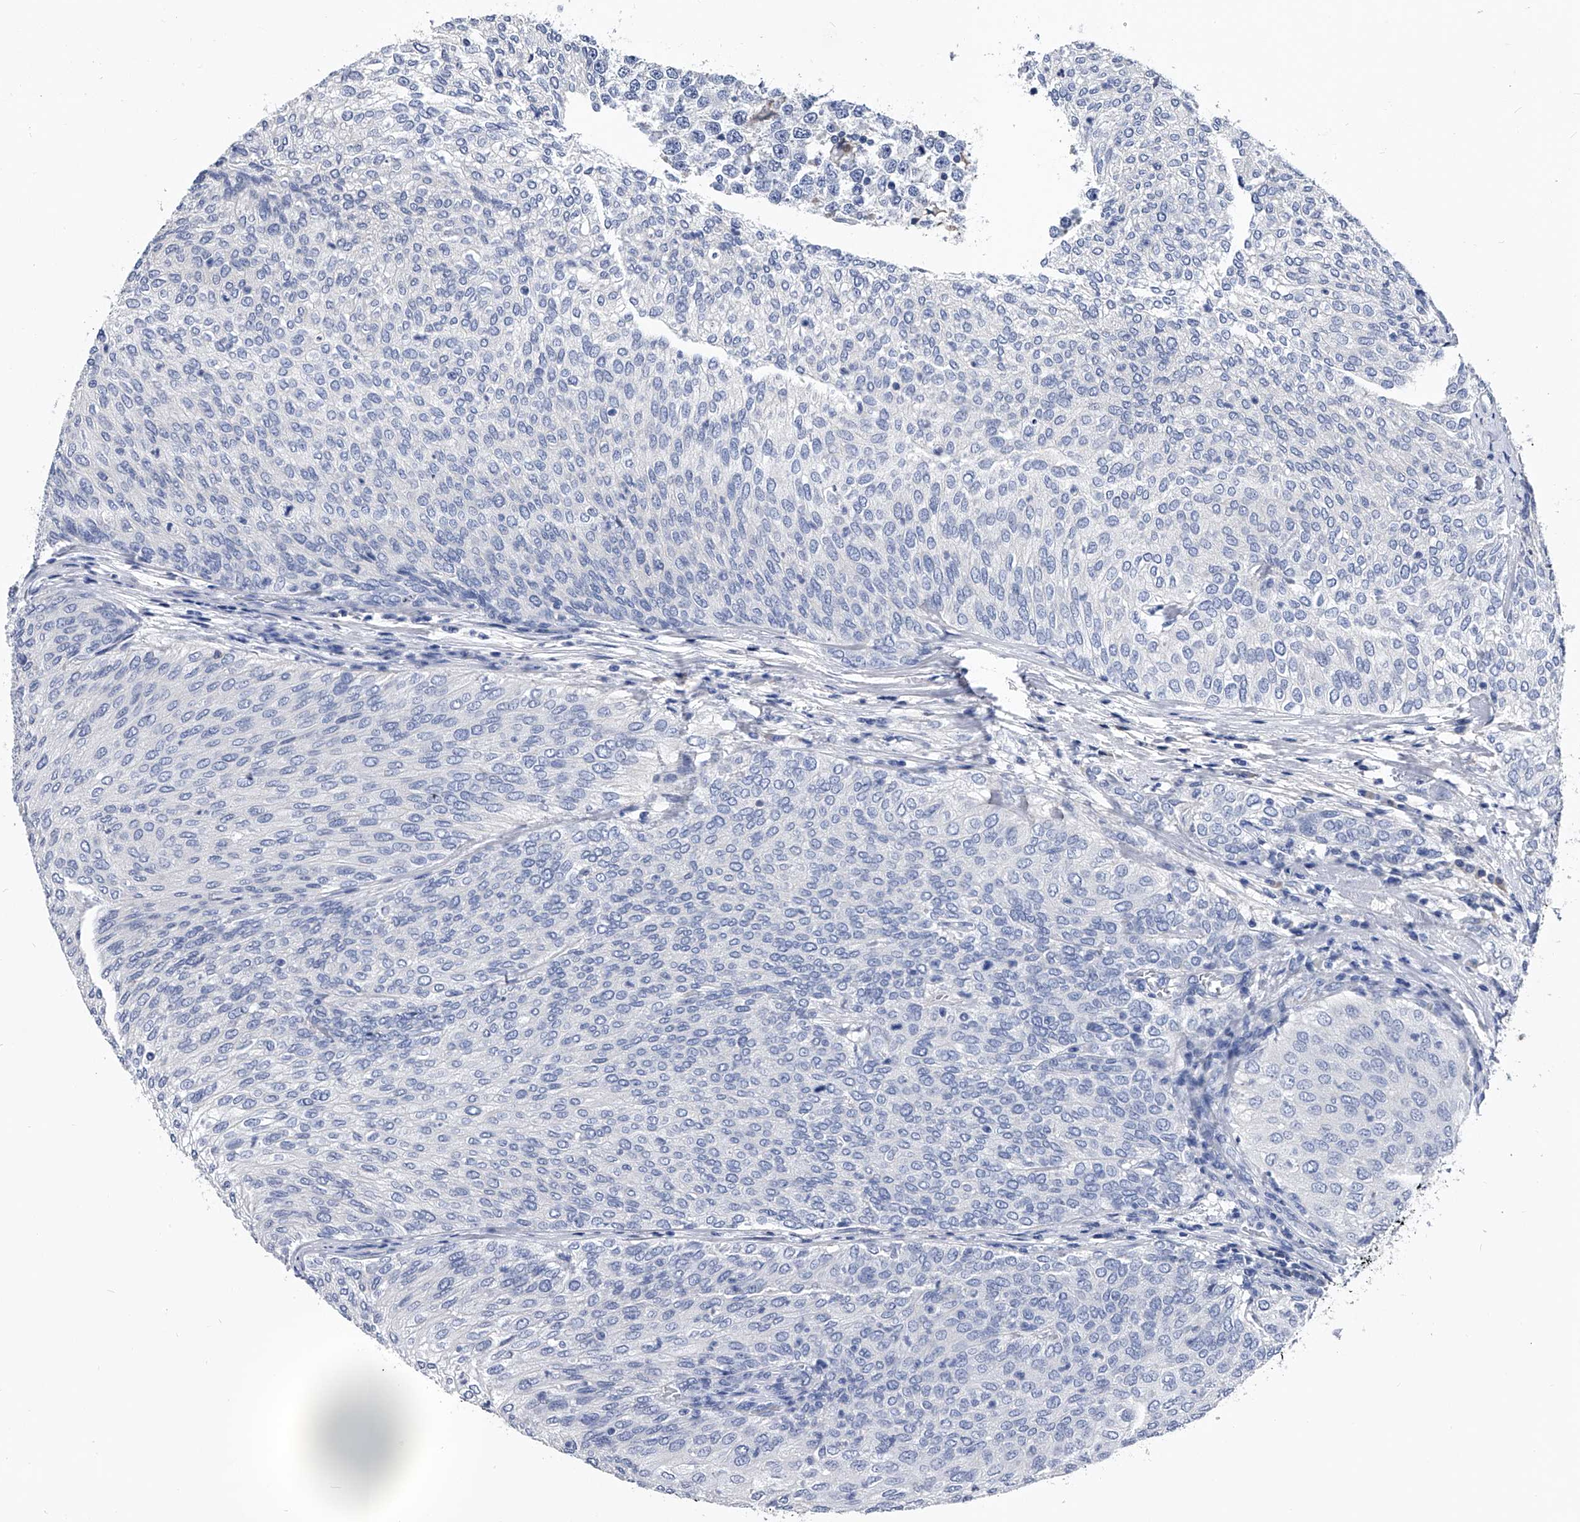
{"staining": {"intensity": "negative", "quantity": "none", "location": "none"}, "tissue": "urothelial cancer", "cell_type": "Tumor cells", "image_type": "cancer", "snomed": [{"axis": "morphology", "description": "Urothelial carcinoma, Low grade"}, {"axis": "topography", "description": "Urinary bladder"}], "caption": "A photomicrograph of human low-grade urothelial carcinoma is negative for staining in tumor cells. (Brightfield microscopy of DAB (3,3'-diaminobenzidine) immunohistochemistry at high magnification).", "gene": "EFCAB7", "patient": {"sex": "female", "age": 79}}